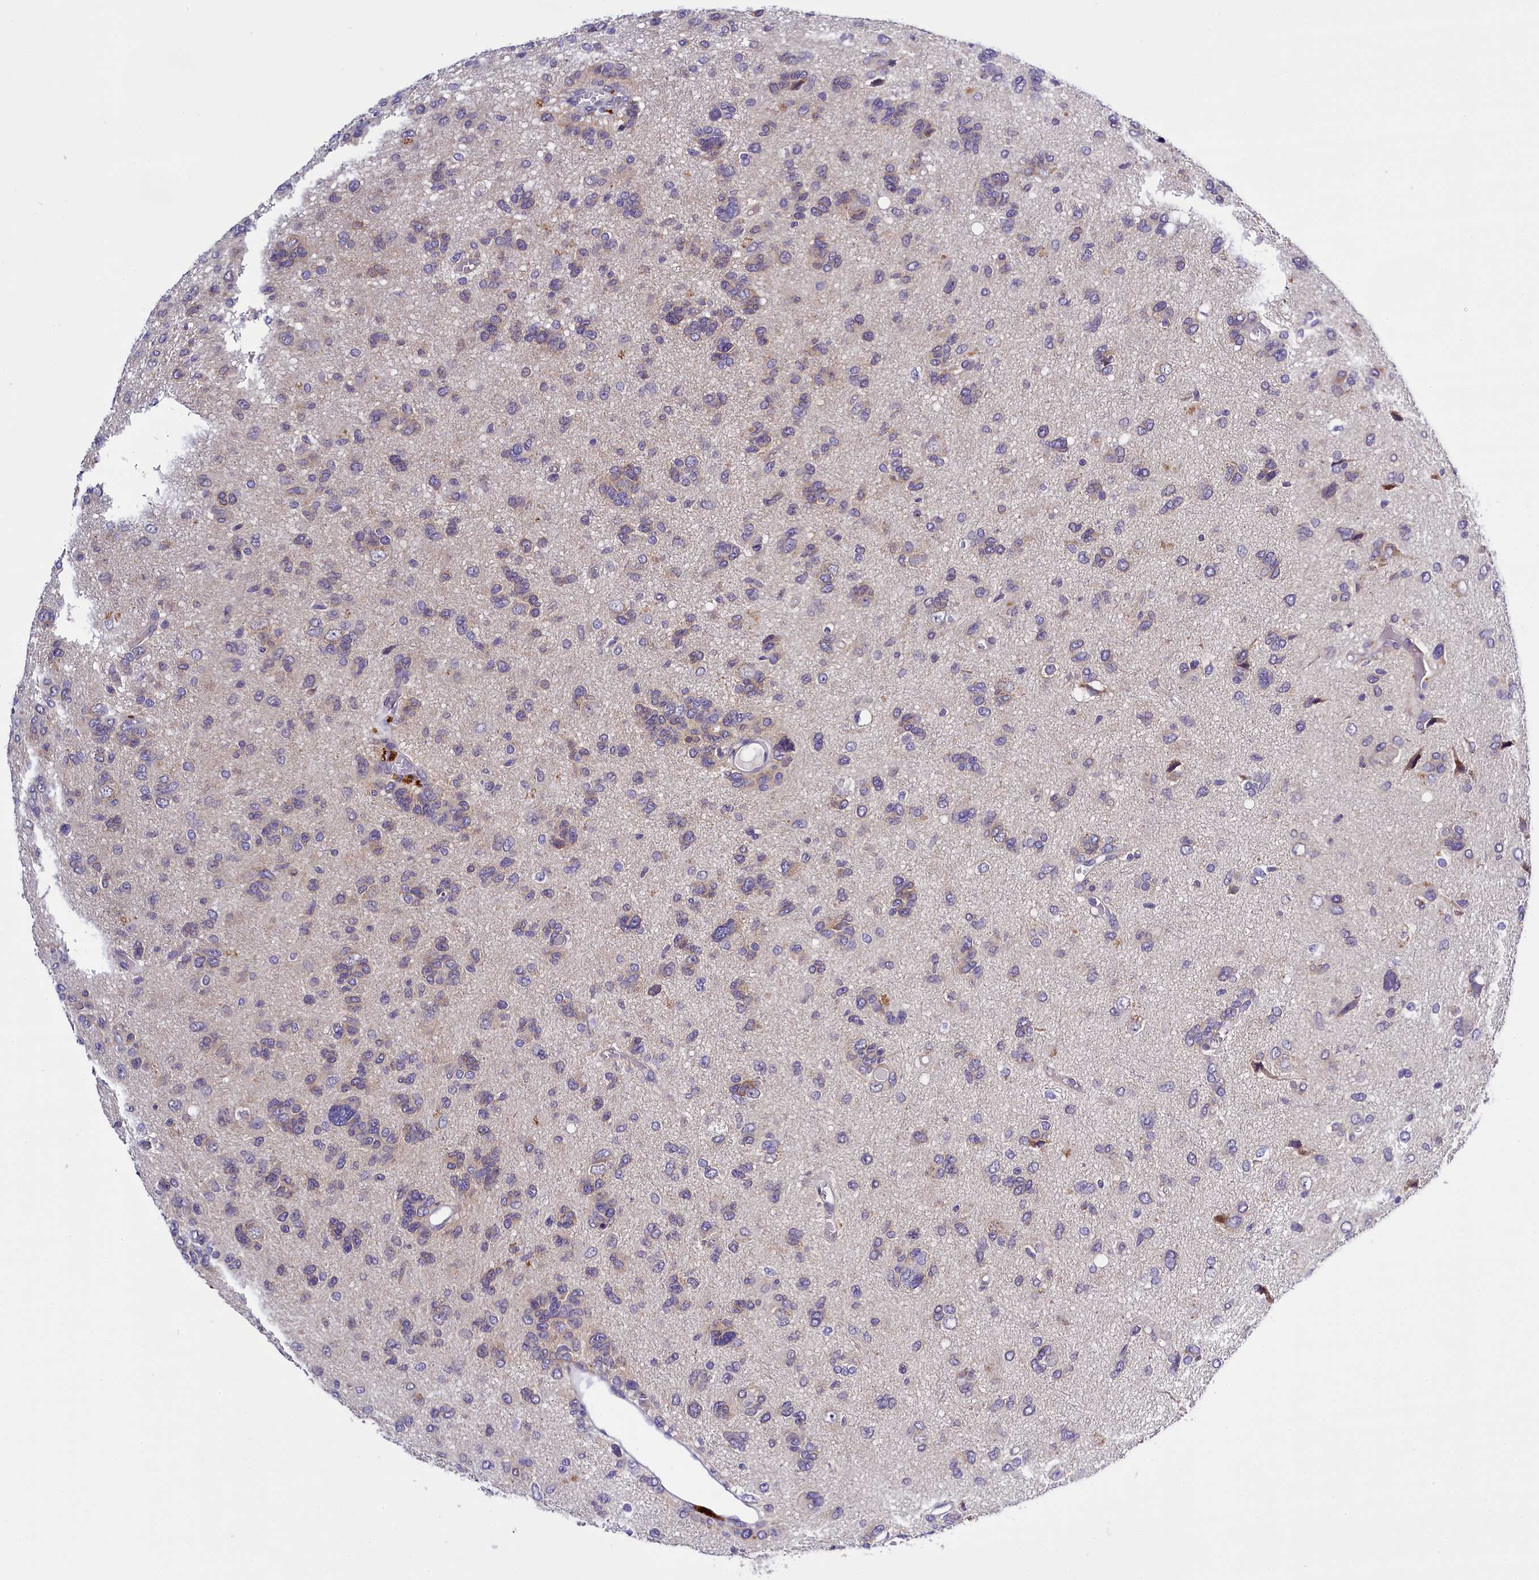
{"staining": {"intensity": "weak", "quantity": "<25%", "location": "cytoplasmic/membranous"}, "tissue": "glioma", "cell_type": "Tumor cells", "image_type": "cancer", "snomed": [{"axis": "morphology", "description": "Glioma, malignant, High grade"}, {"axis": "topography", "description": "Brain"}], "caption": "A high-resolution photomicrograph shows immunohistochemistry staining of malignant glioma (high-grade), which shows no significant positivity in tumor cells.", "gene": "ENKD1", "patient": {"sex": "female", "age": 59}}